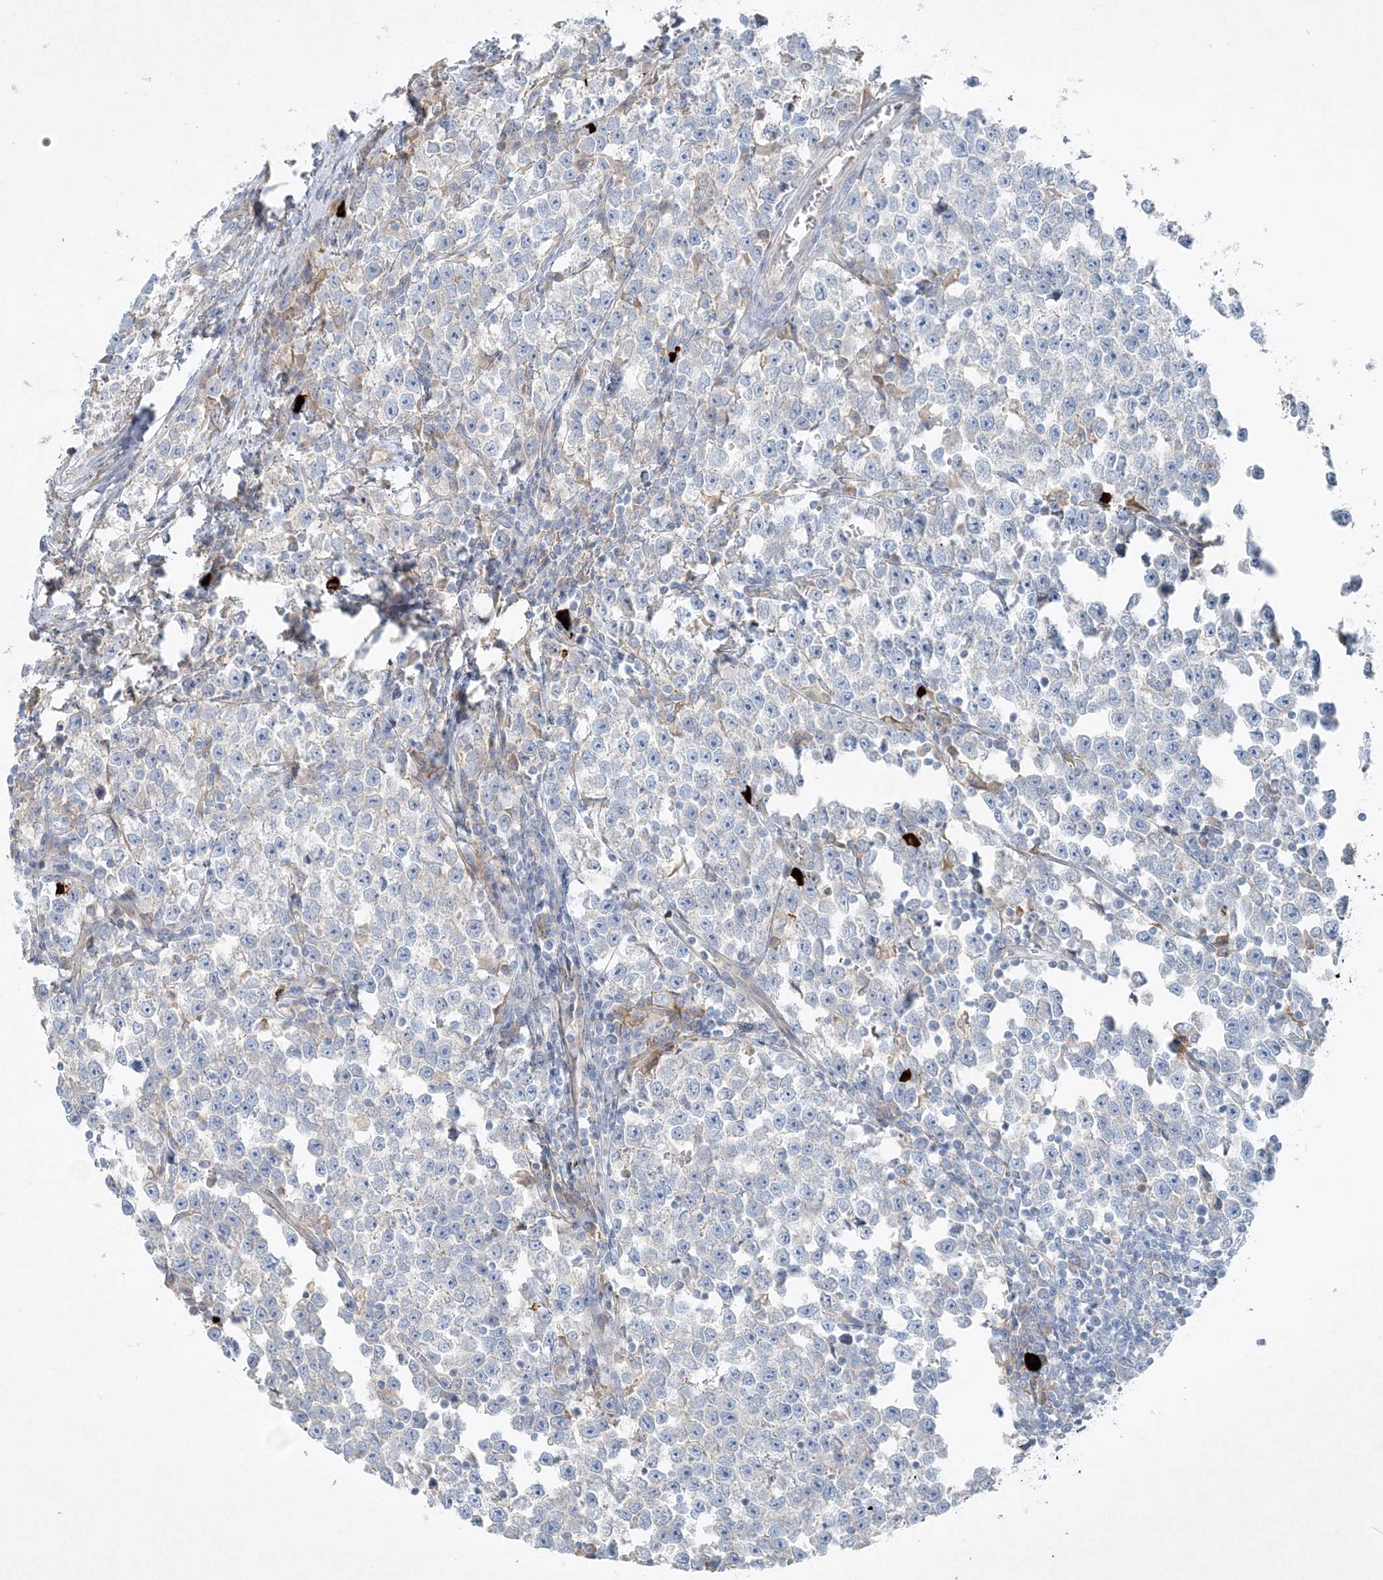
{"staining": {"intensity": "negative", "quantity": "none", "location": "none"}, "tissue": "testis cancer", "cell_type": "Tumor cells", "image_type": "cancer", "snomed": [{"axis": "morphology", "description": "Normal tissue, NOS"}, {"axis": "morphology", "description": "Seminoma, NOS"}, {"axis": "topography", "description": "Testis"}], "caption": "Testis seminoma stained for a protein using IHC shows no positivity tumor cells.", "gene": "ATP11A", "patient": {"sex": "male", "age": 43}}